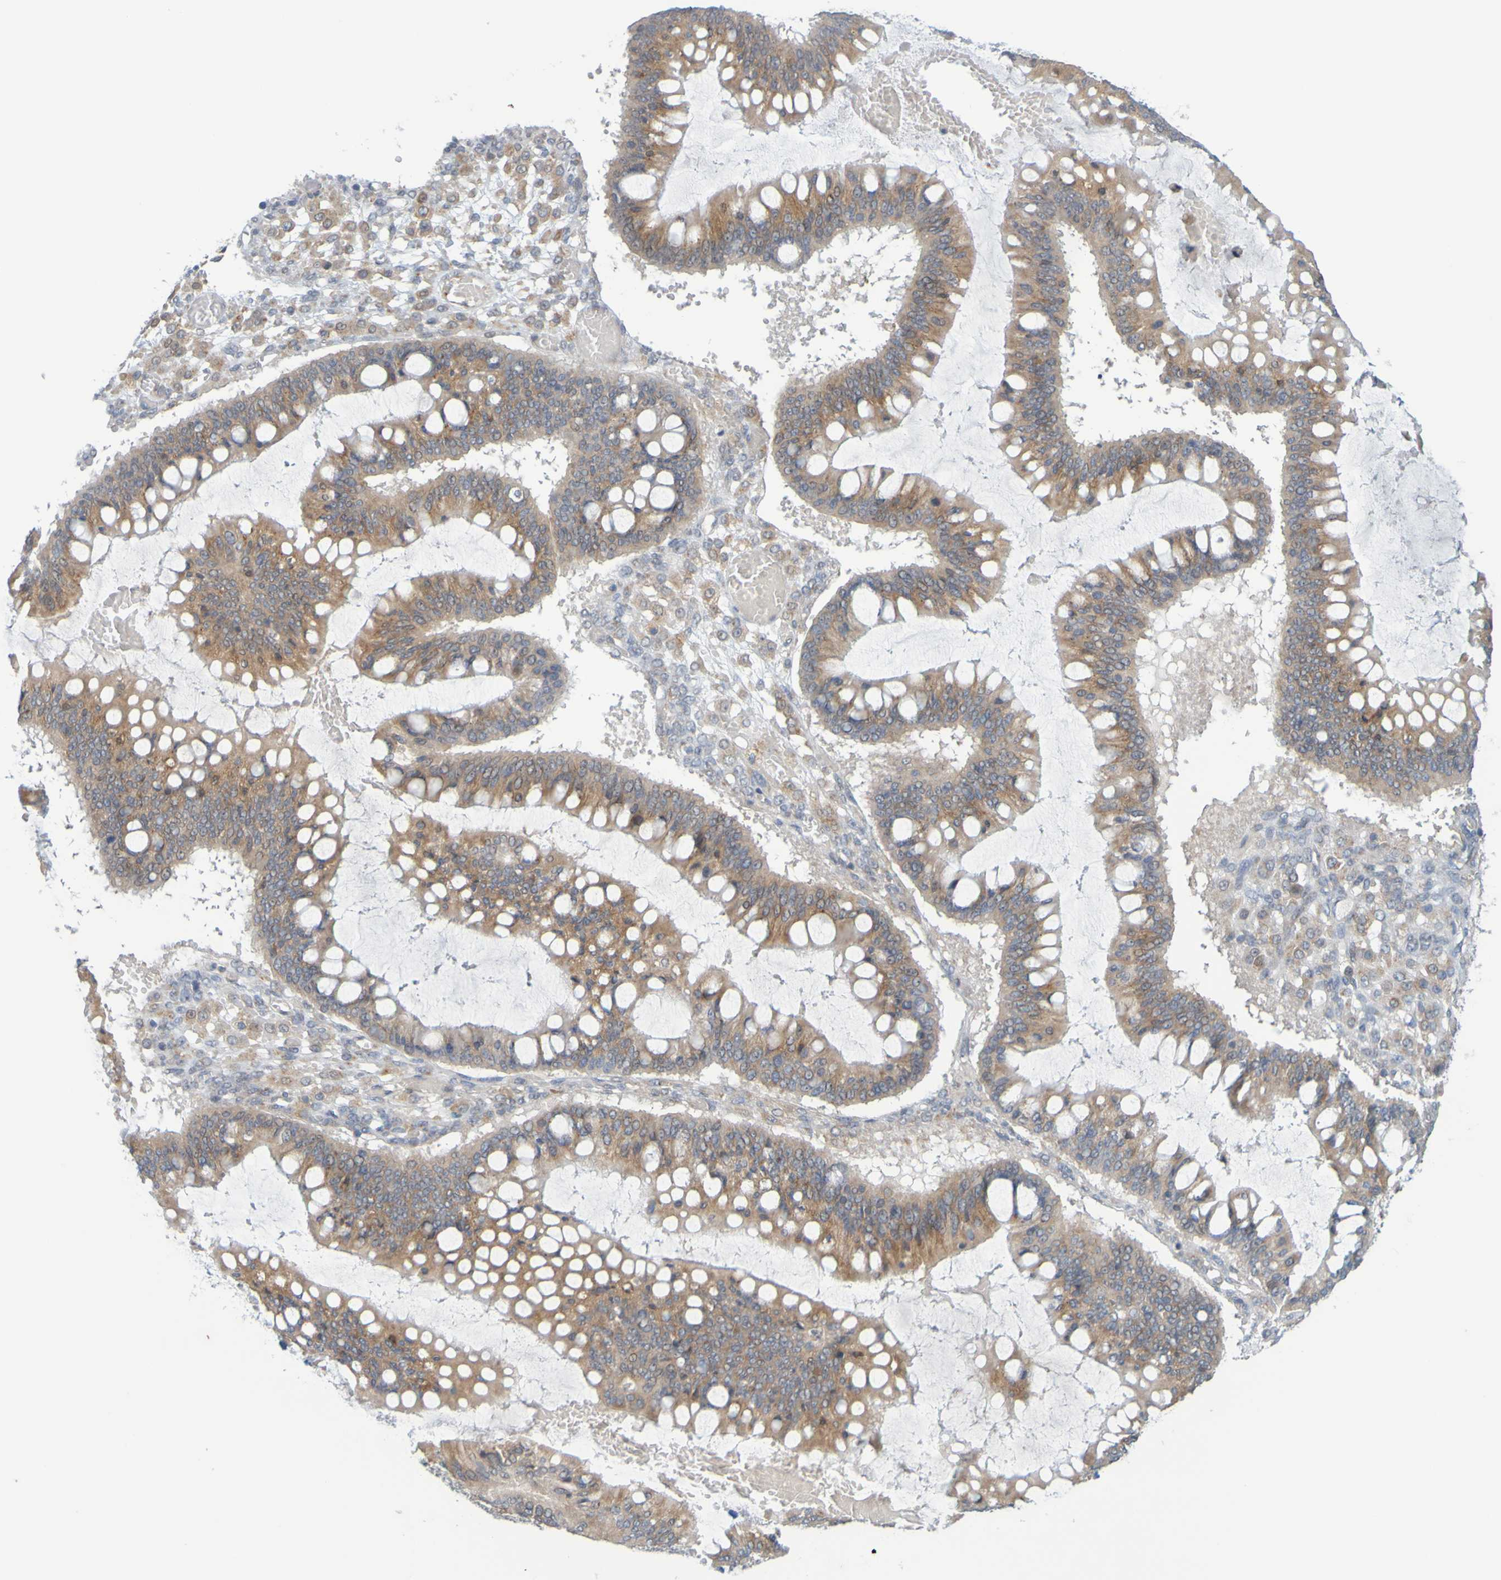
{"staining": {"intensity": "moderate", "quantity": ">75%", "location": "cytoplasmic/membranous"}, "tissue": "ovarian cancer", "cell_type": "Tumor cells", "image_type": "cancer", "snomed": [{"axis": "morphology", "description": "Cystadenocarcinoma, mucinous, NOS"}, {"axis": "topography", "description": "Ovary"}], "caption": "This is an image of IHC staining of ovarian cancer, which shows moderate positivity in the cytoplasmic/membranous of tumor cells.", "gene": "MOGS", "patient": {"sex": "female", "age": 73}}